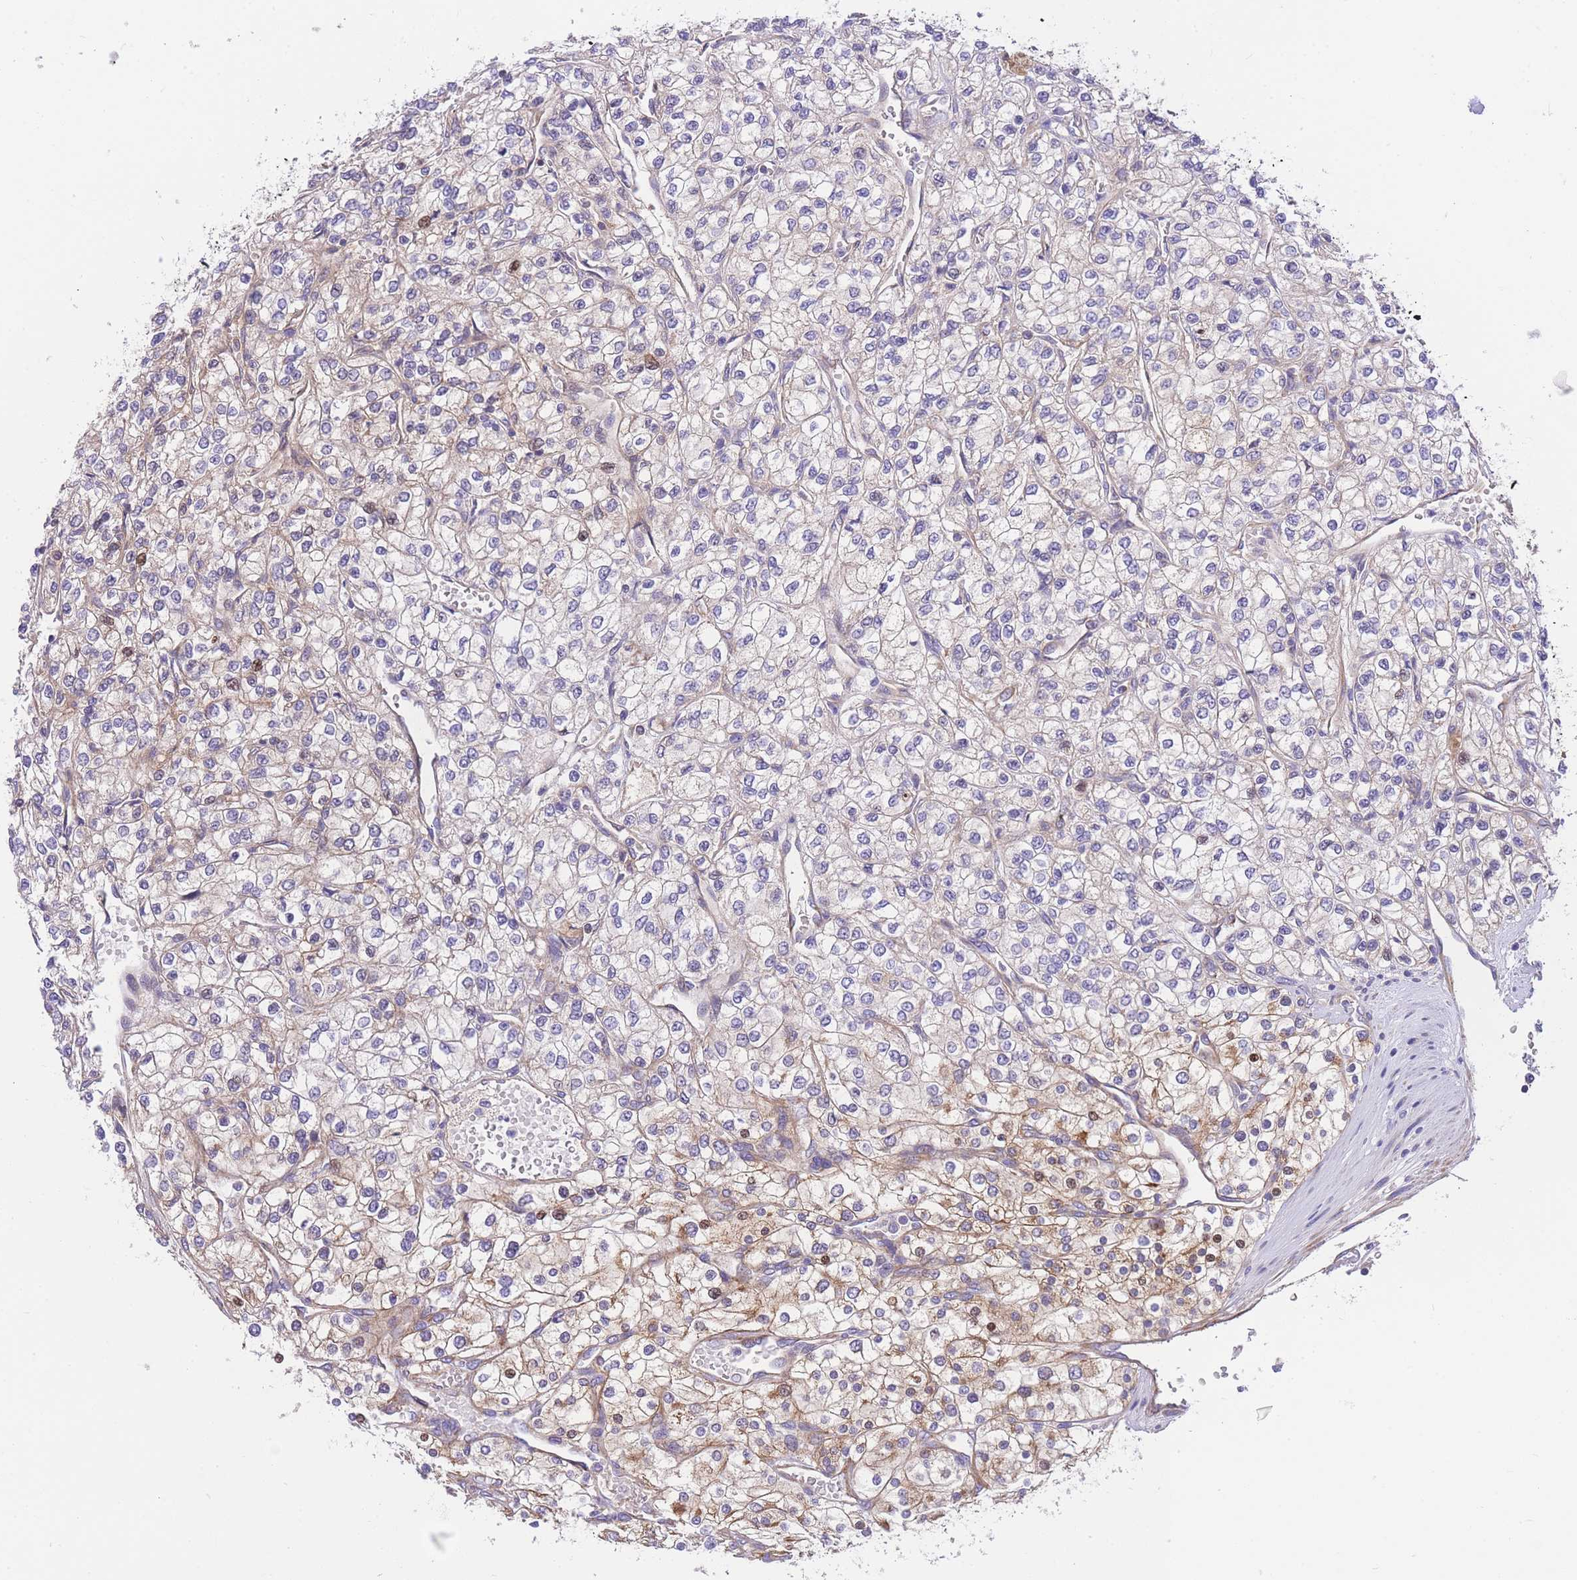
{"staining": {"intensity": "moderate", "quantity": "25%-75%", "location": "cytoplasmic/membranous"}, "tissue": "renal cancer", "cell_type": "Tumor cells", "image_type": "cancer", "snomed": [{"axis": "morphology", "description": "Adenocarcinoma, NOS"}, {"axis": "topography", "description": "Kidney"}], "caption": "This is a histology image of IHC staining of renal adenocarcinoma, which shows moderate staining in the cytoplasmic/membranous of tumor cells.", "gene": "MTRES1", "patient": {"sex": "male", "age": 80}}